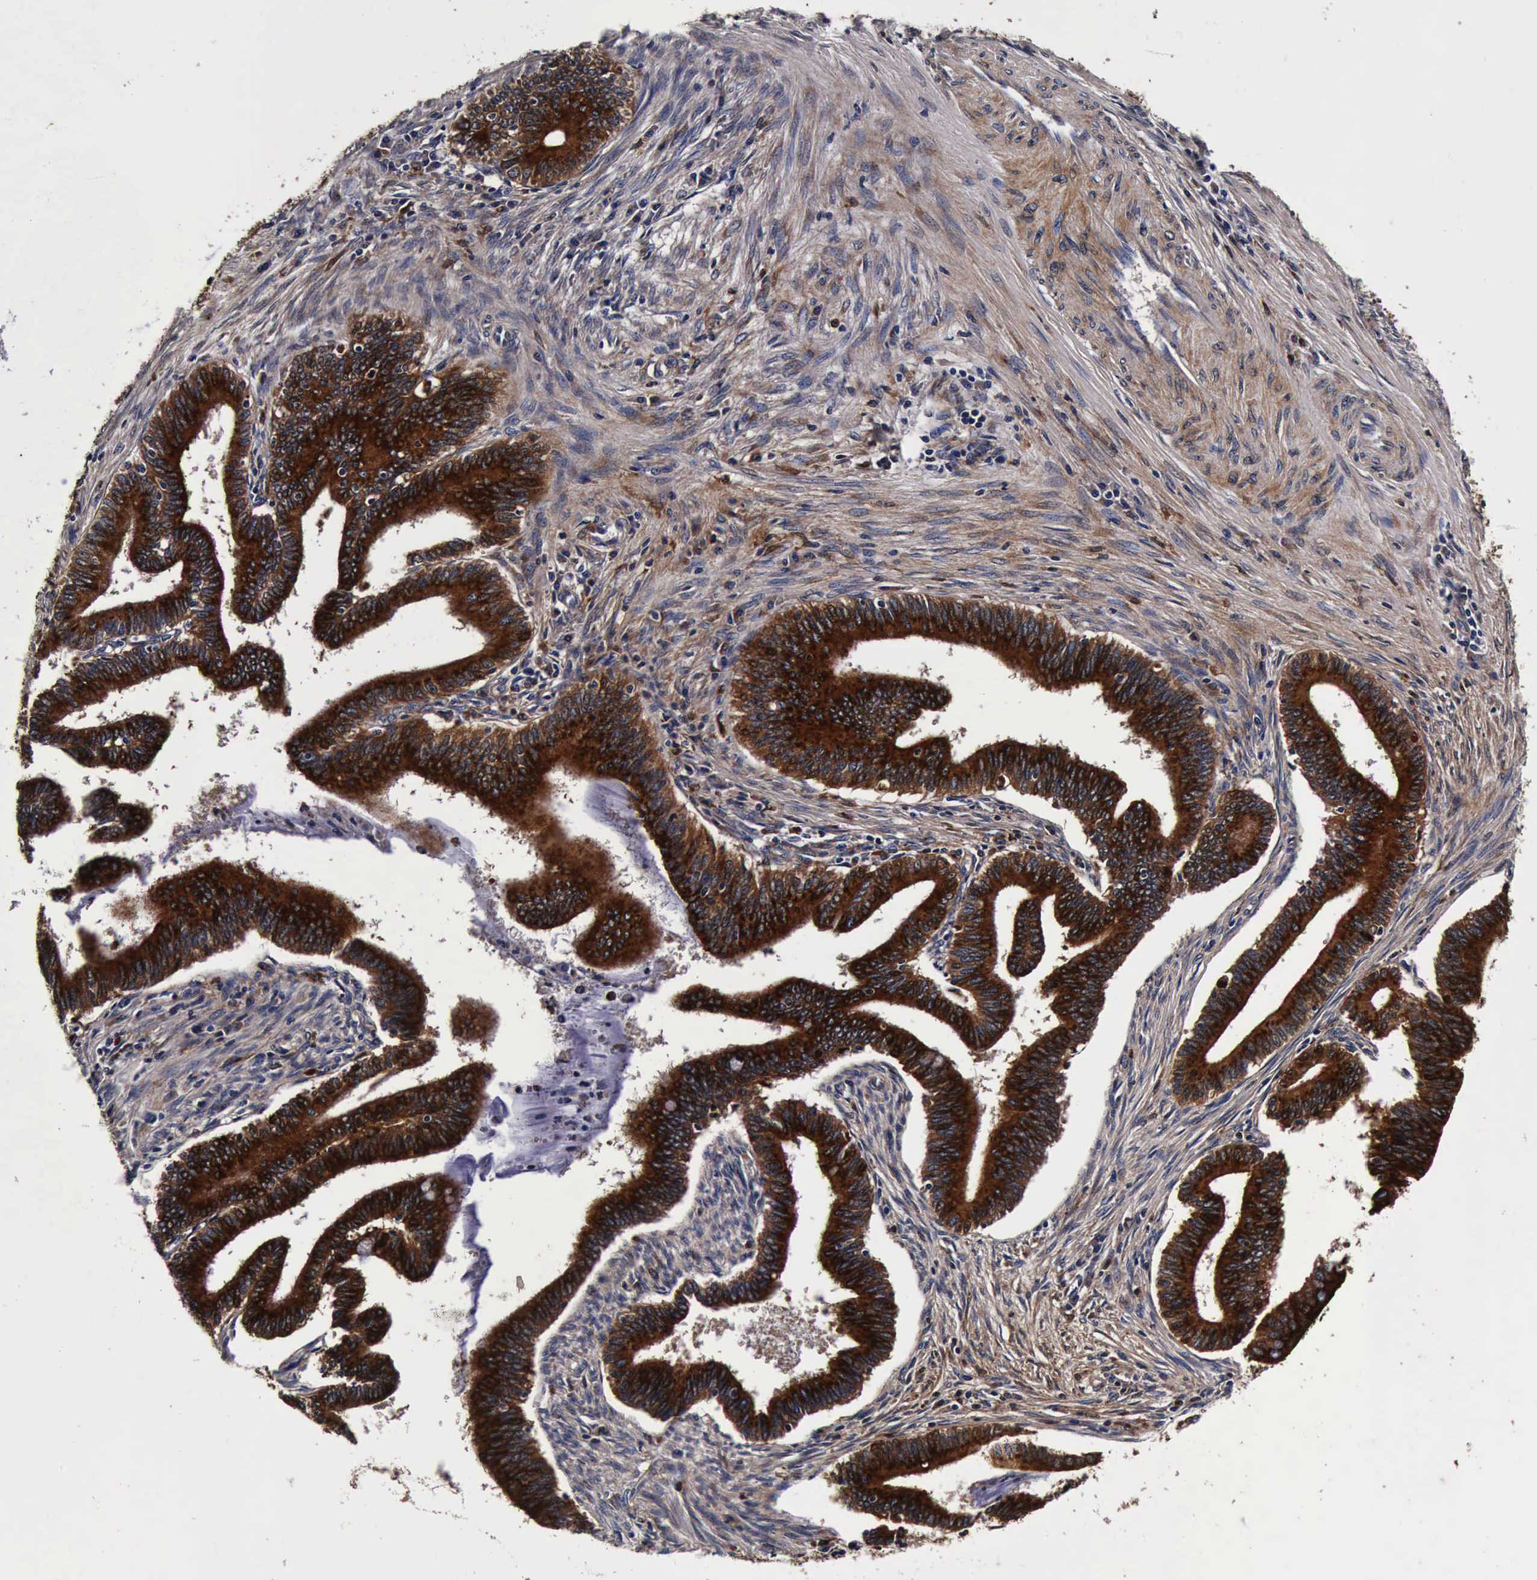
{"staining": {"intensity": "strong", "quantity": ">75%", "location": "cytoplasmic/membranous"}, "tissue": "cervical cancer", "cell_type": "Tumor cells", "image_type": "cancer", "snomed": [{"axis": "morphology", "description": "Adenocarcinoma, NOS"}, {"axis": "topography", "description": "Cervix"}], "caption": "Brown immunohistochemical staining in cervical cancer shows strong cytoplasmic/membranous staining in about >75% of tumor cells. (IHC, brightfield microscopy, high magnification).", "gene": "CST3", "patient": {"sex": "female", "age": 36}}